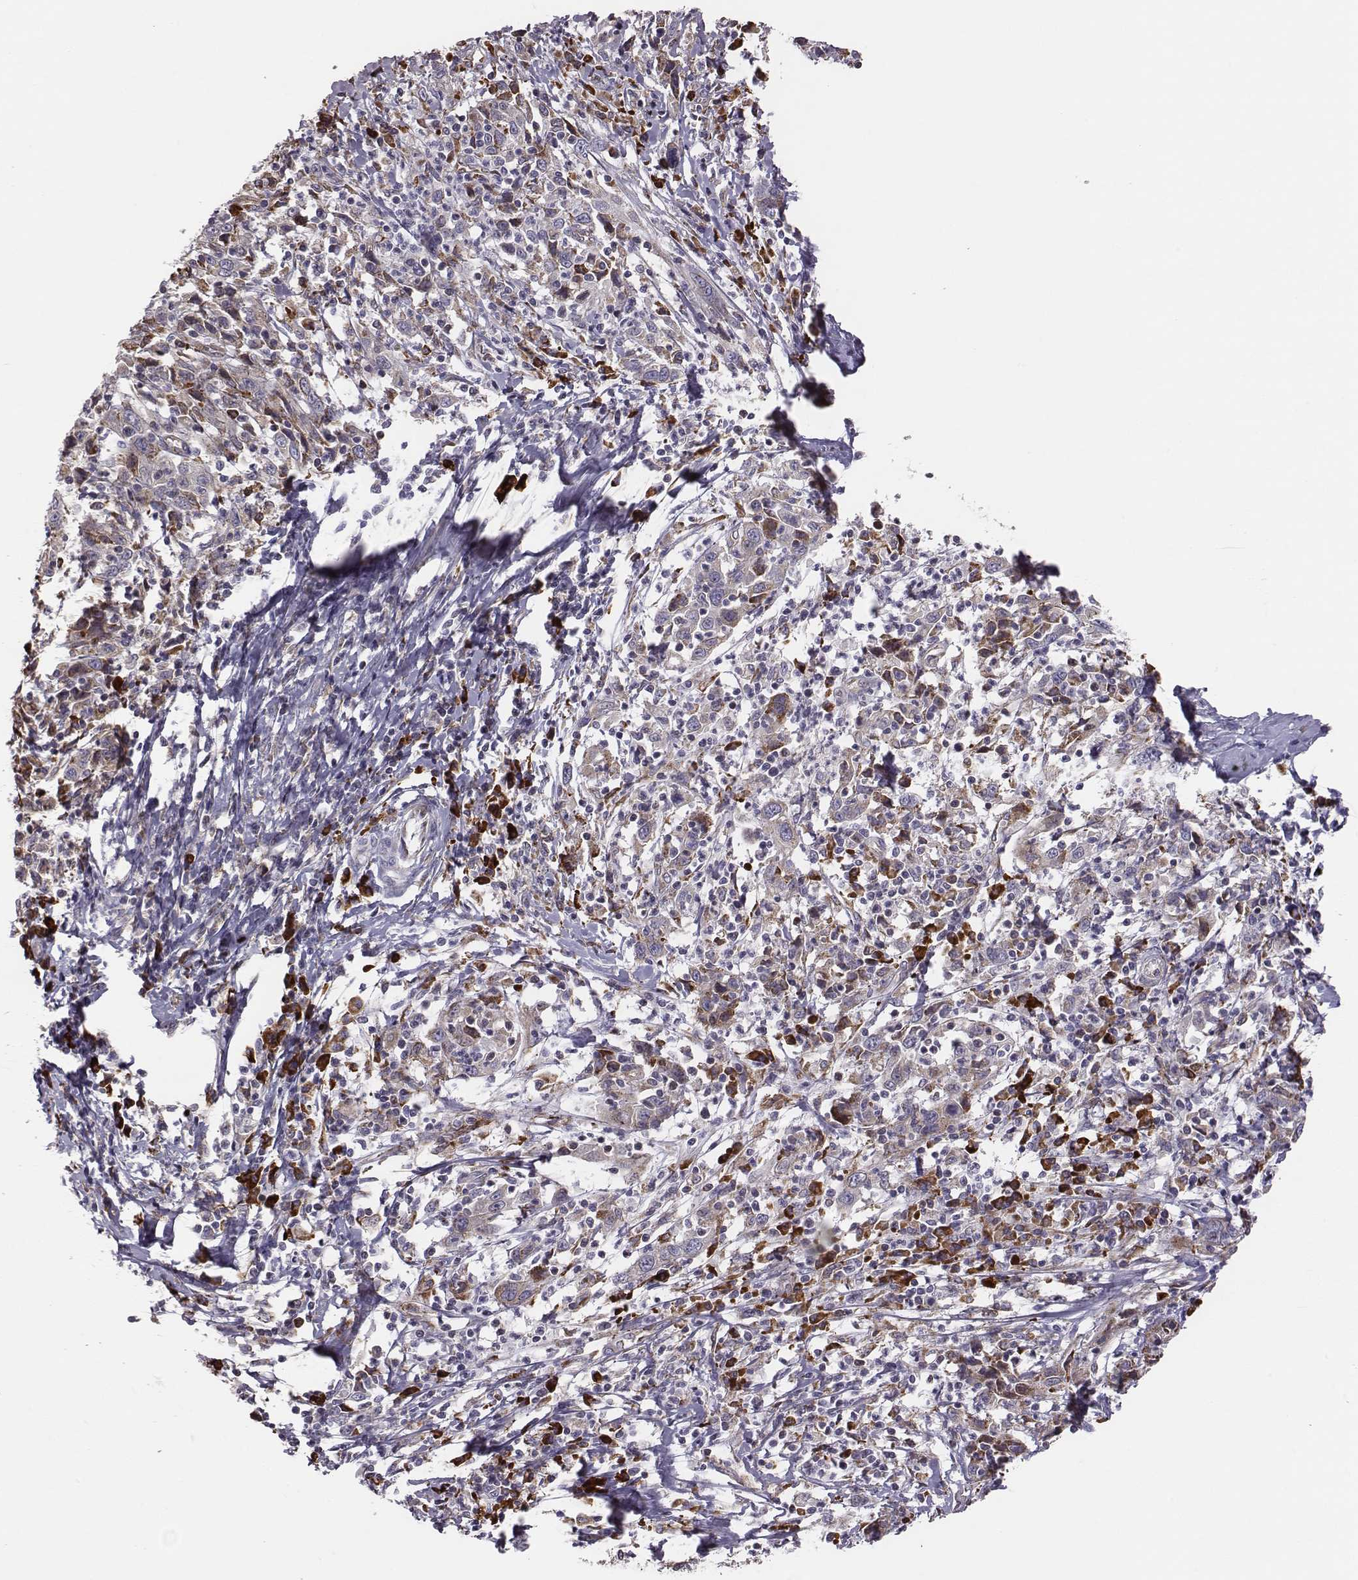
{"staining": {"intensity": "moderate", "quantity": "<25%", "location": "cytoplasmic/membranous"}, "tissue": "cervical cancer", "cell_type": "Tumor cells", "image_type": "cancer", "snomed": [{"axis": "morphology", "description": "Squamous cell carcinoma, NOS"}, {"axis": "topography", "description": "Cervix"}], "caption": "Immunohistochemistry (IHC) (DAB (3,3'-diaminobenzidine)) staining of squamous cell carcinoma (cervical) shows moderate cytoplasmic/membranous protein staining in about <25% of tumor cells. (Stains: DAB (3,3'-diaminobenzidine) in brown, nuclei in blue, Microscopy: brightfield microscopy at high magnification).", "gene": "SELENOI", "patient": {"sex": "female", "age": 46}}